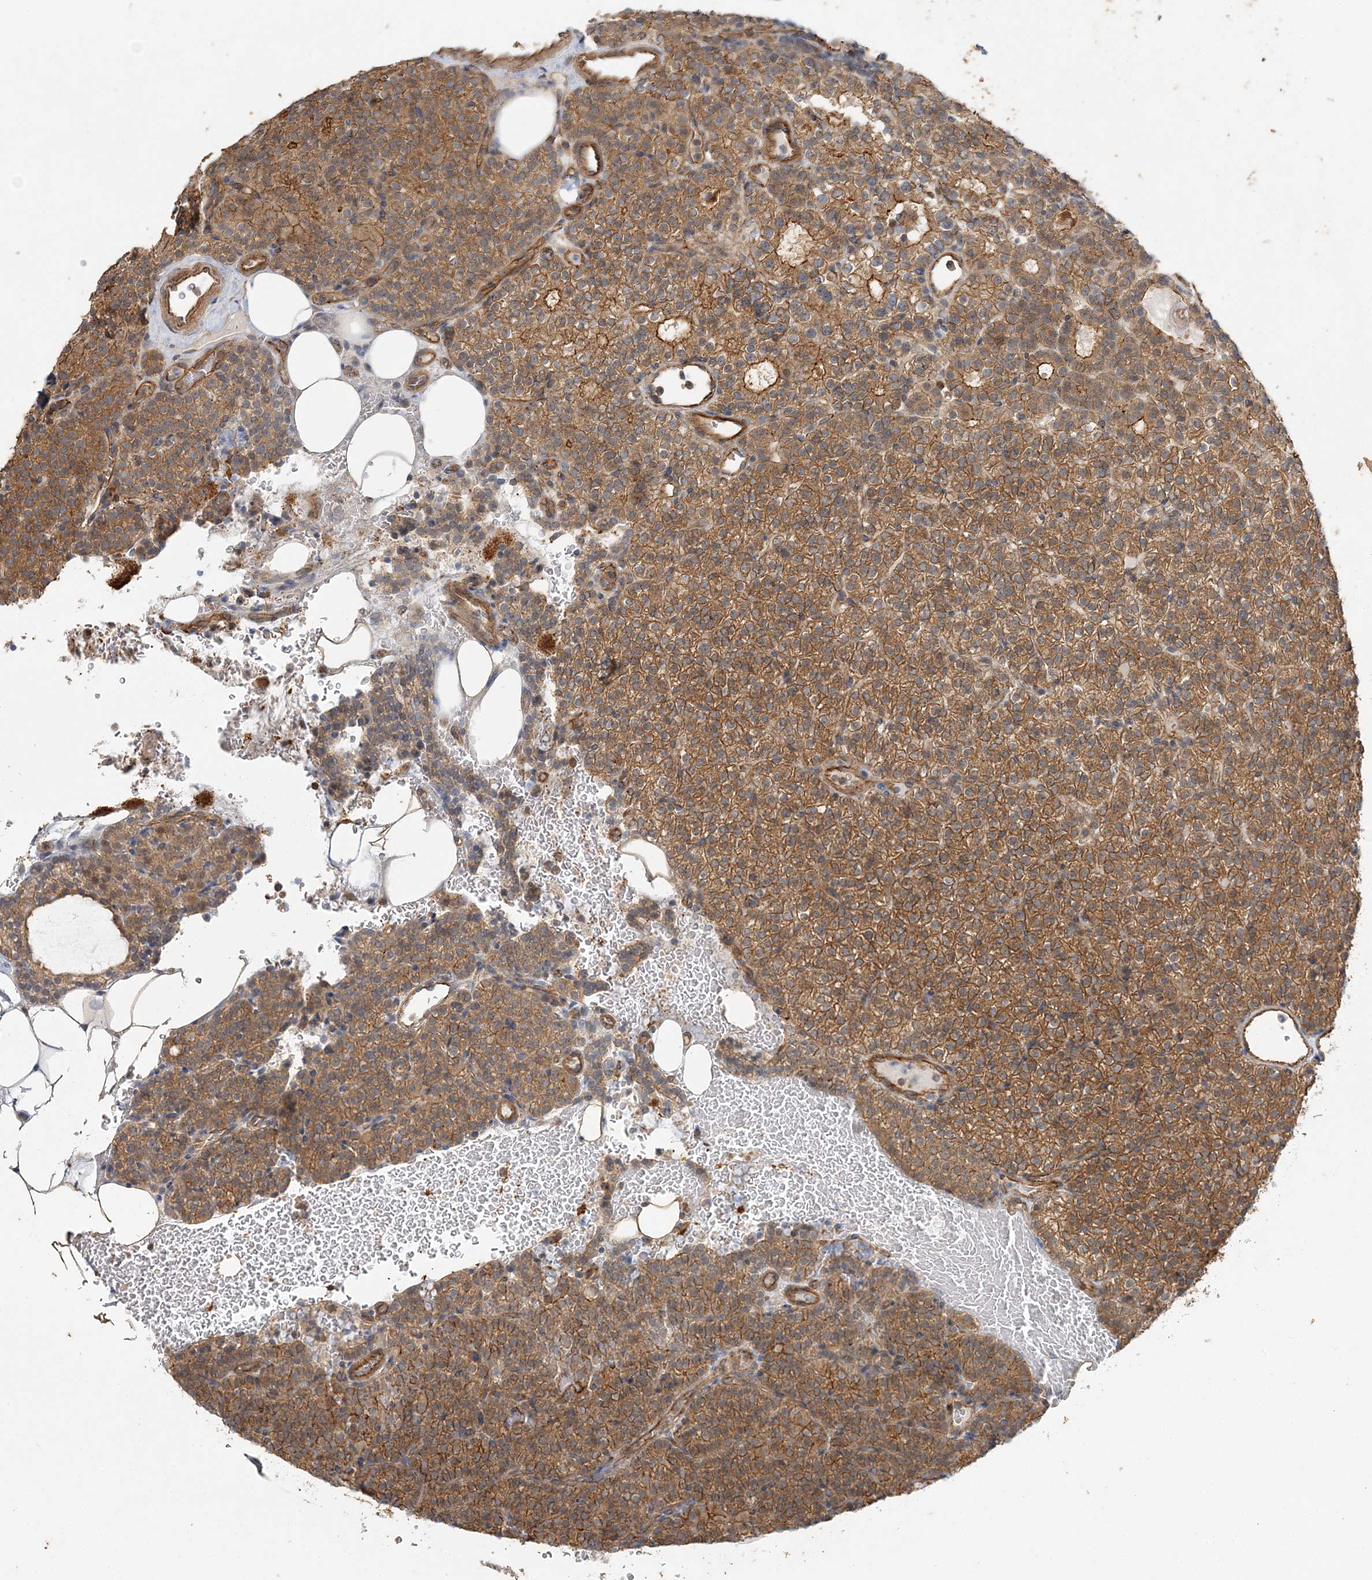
{"staining": {"intensity": "moderate", "quantity": ">75%", "location": "cytoplasmic/membranous"}, "tissue": "parathyroid gland", "cell_type": "Glandular cells", "image_type": "normal", "snomed": [{"axis": "morphology", "description": "Normal tissue, NOS"}, {"axis": "topography", "description": "Parathyroid gland"}], "caption": "Immunohistochemical staining of unremarkable parathyroid gland exhibits medium levels of moderate cytoplasmic/membranous positivity in about >75% of glandular cells.", "gene": "MAT2B", "patient": {"sex": "female", "age": 48}}